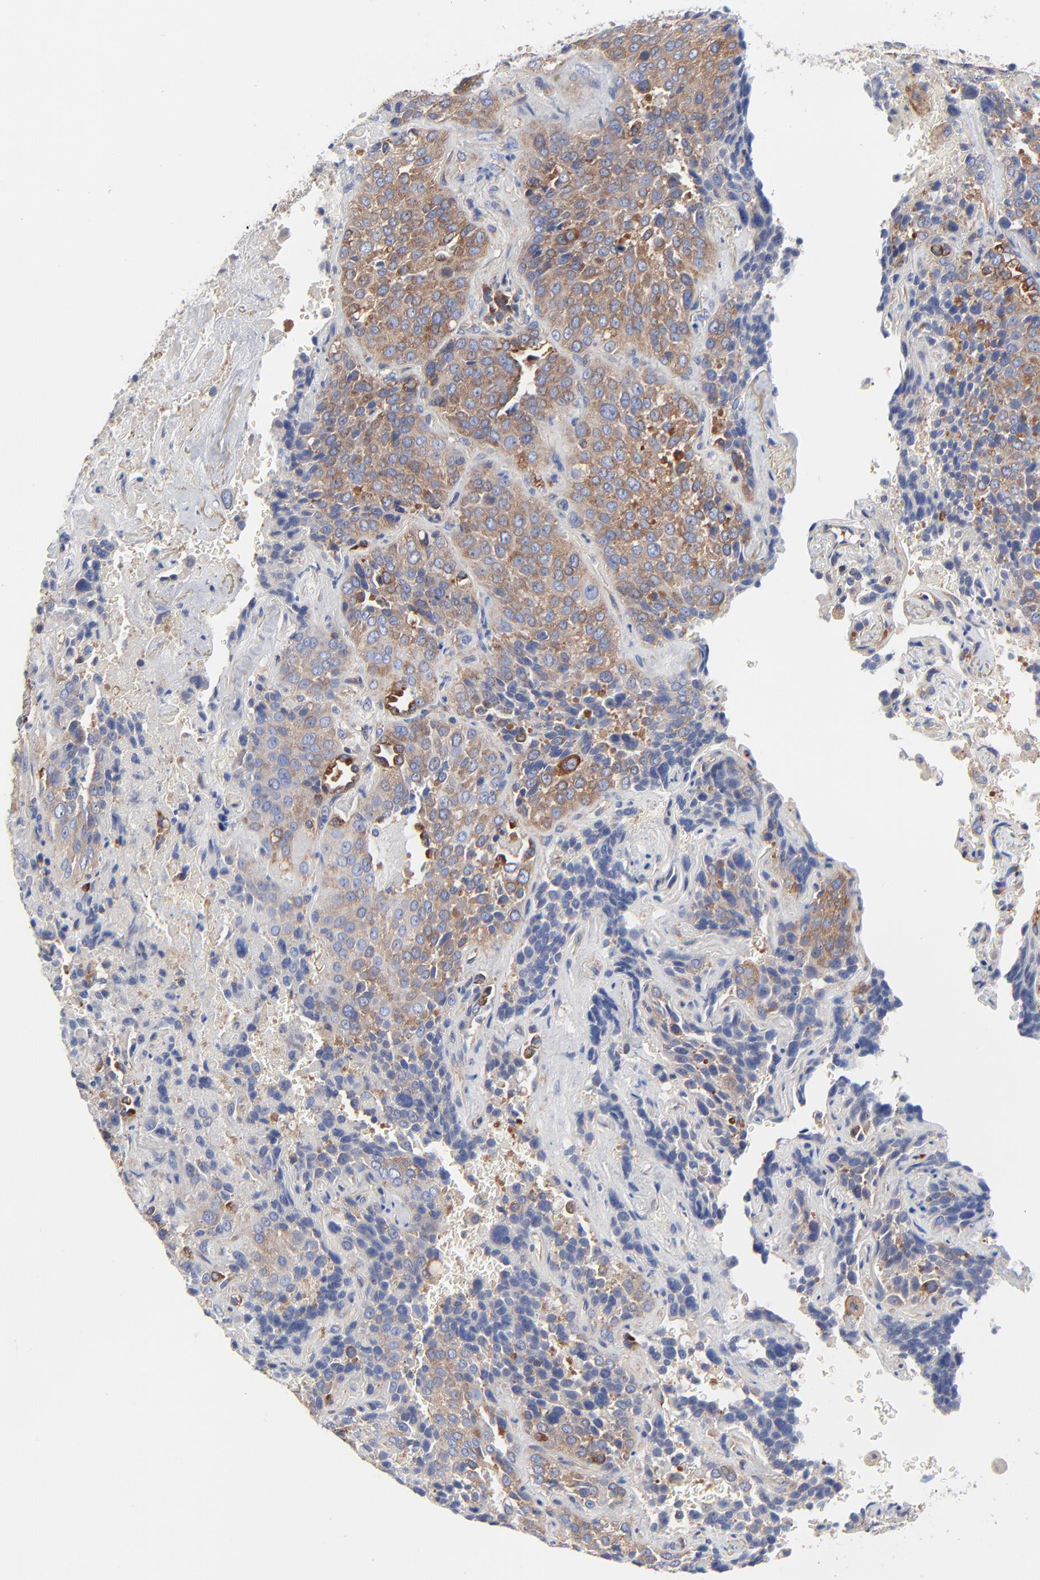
{"staining": {"intensity": "moderate", "quantity": ">75%", "location": "cytoplasmic/membranous"}, "tissue": "lung cancer", "cell_type": "Tumor cells", "image_type": "cancer", "snomed": [{"axis": "morphology", "description": "Squamous cell carcinoma, NOS"}, {"axis": "topography", "description": "Lung"}], "caption": "Squamous cell carcinoma (lung) tissue shows moderate cytoplasmic/membranous positivity in about >75% of tumor cells", "gene": "CD2AP", "patient": {"sex": "male", "age": 54}}